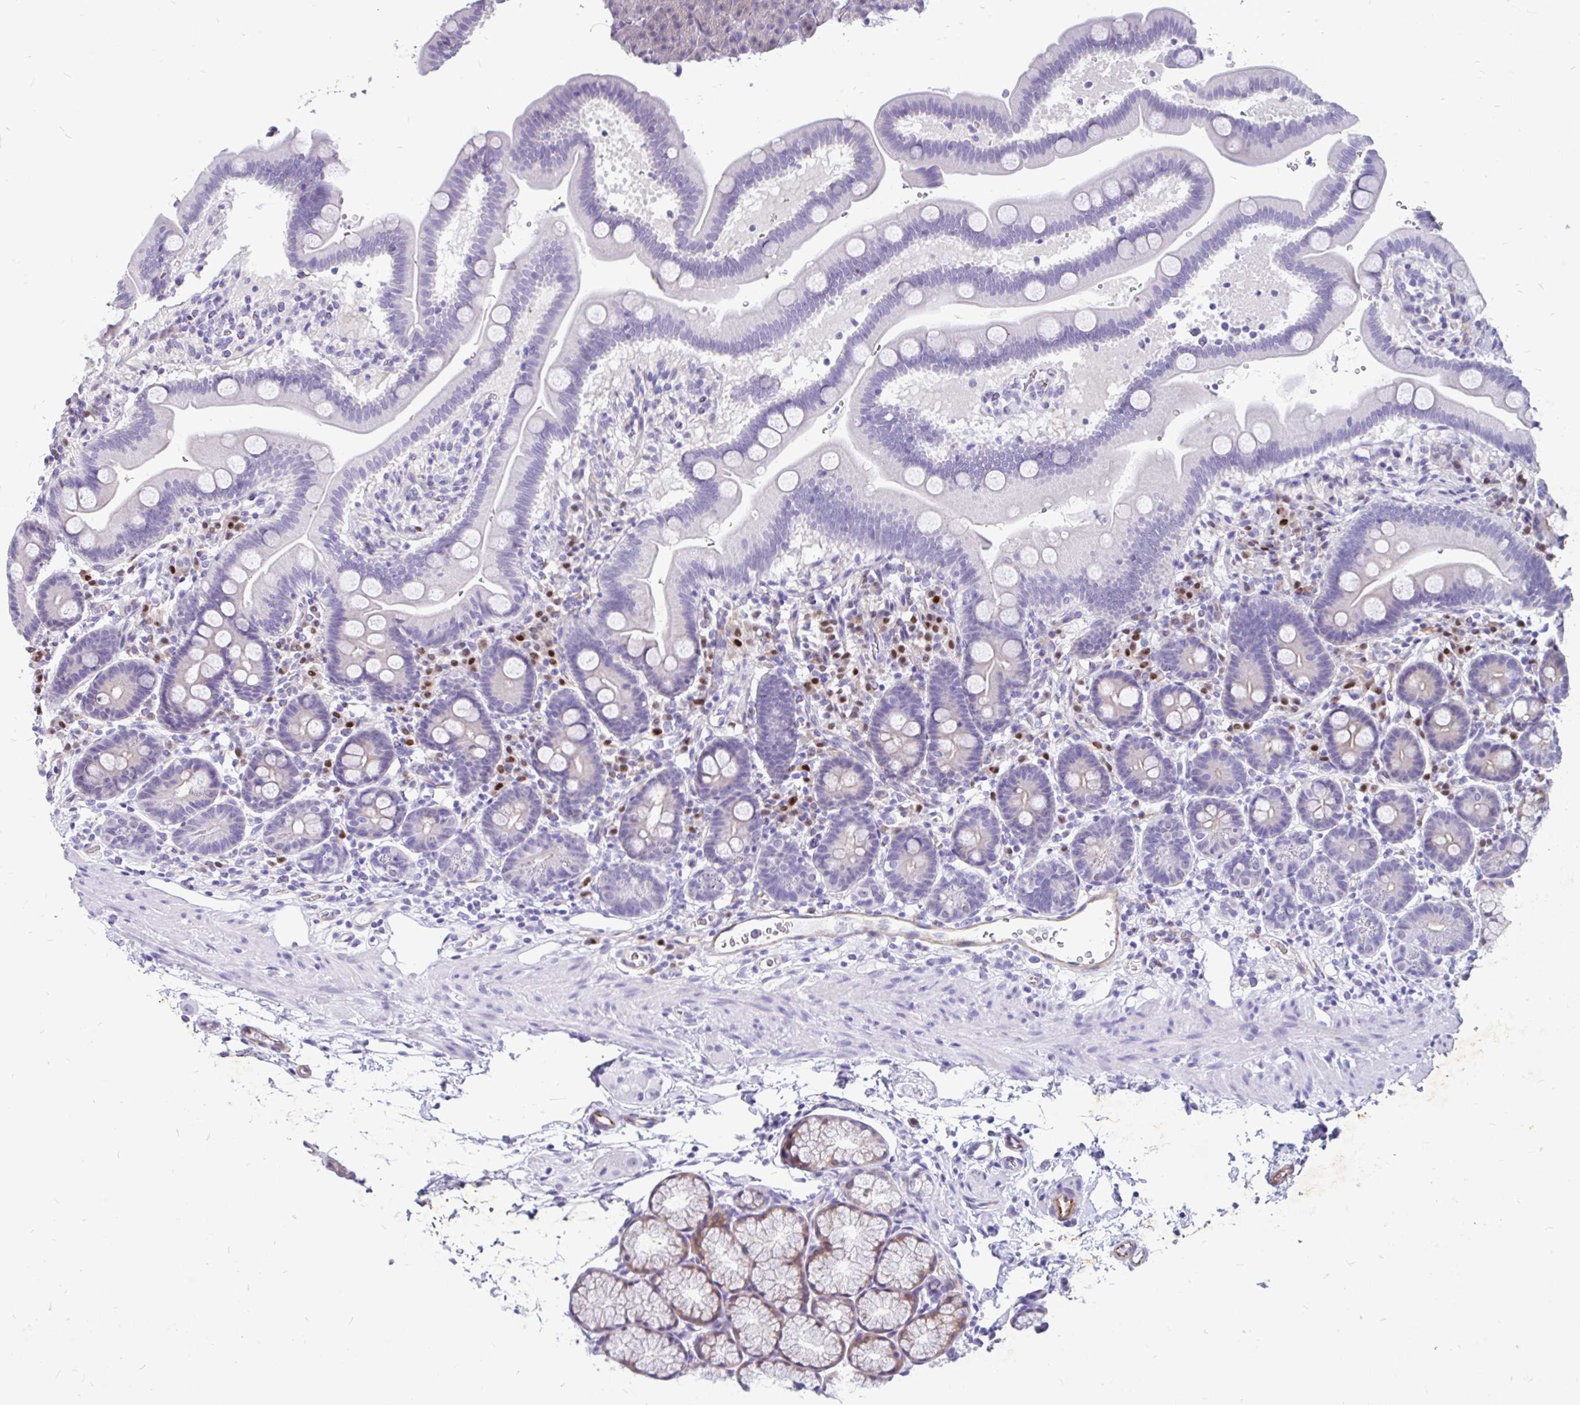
{"staining": {"intensity": "negative", "quantity": "none", "location": "none"}, "tissue": "duodenum", "cell_type": "Glandular cells", "image_type": "normal", "snomed": [{"axis": "morphology", "description": "Normal tissue, NOS"}, {"axis": "topography", "description": "Duodenum"}], "caption": "The histopathology image displays no significant positivity in glandular cells of duodenum.", "gene": "EML5", "patient": {"sex": "male", "age": 59}}